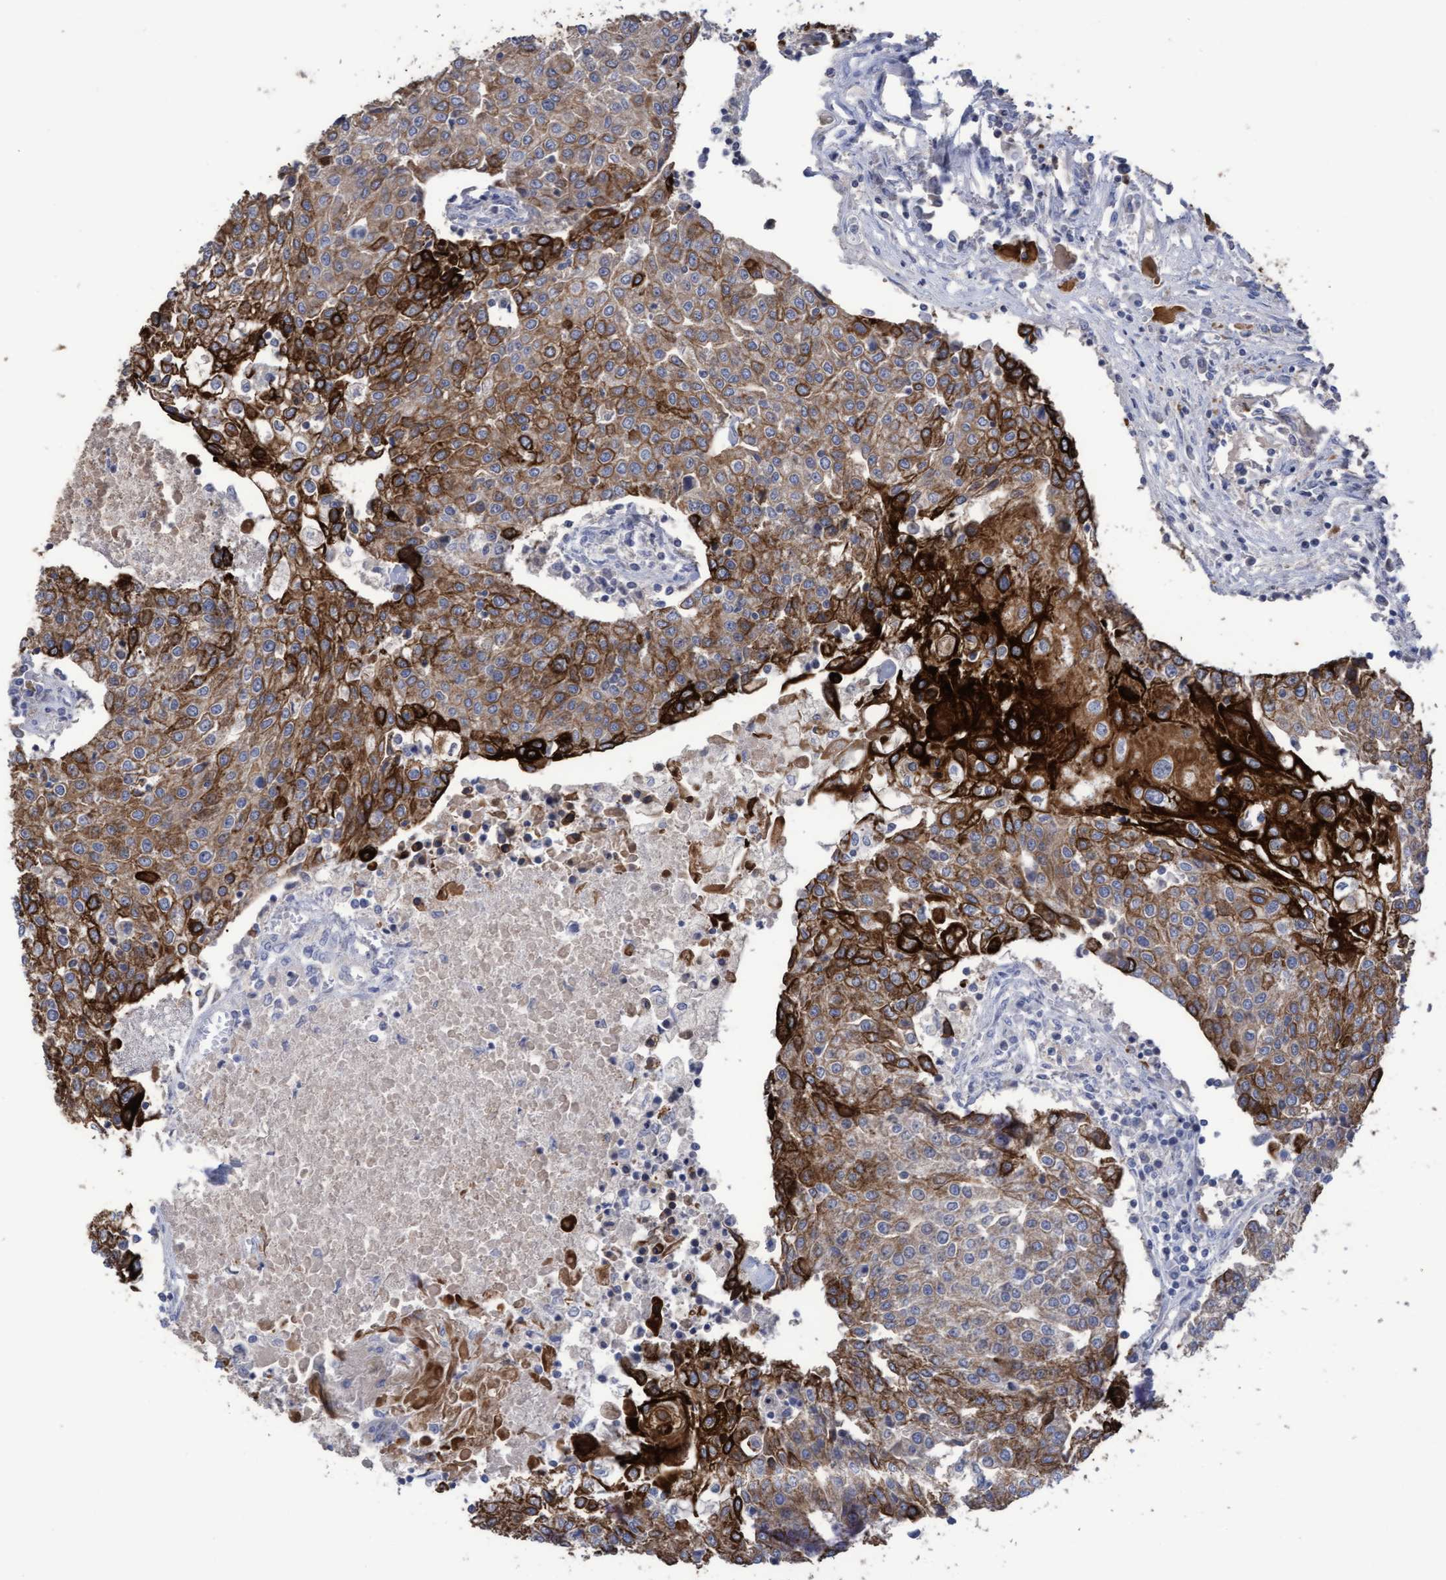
{"staining": {"intensity": "strong", "quantity": "25%-75%", "location": "cytoplasmic/membranous"}, "tissue": "urothelial cancer", "cell_type": "Tumor cells", "image_type": "cancer", "snomed": [{"axis": "morphology", "description": "Urothelial carcinoma, High grade"}, {"axis": "topography", "description": "Urinary bladder"}], "caption": "Human urothelial cancer stained for a protein (brown) shows strong cytoplasmic/membranous positive staining in about 25%-75% of tumor cells.", "gene": "KRT24", "patient": {"sex": "female", "age": 85}}